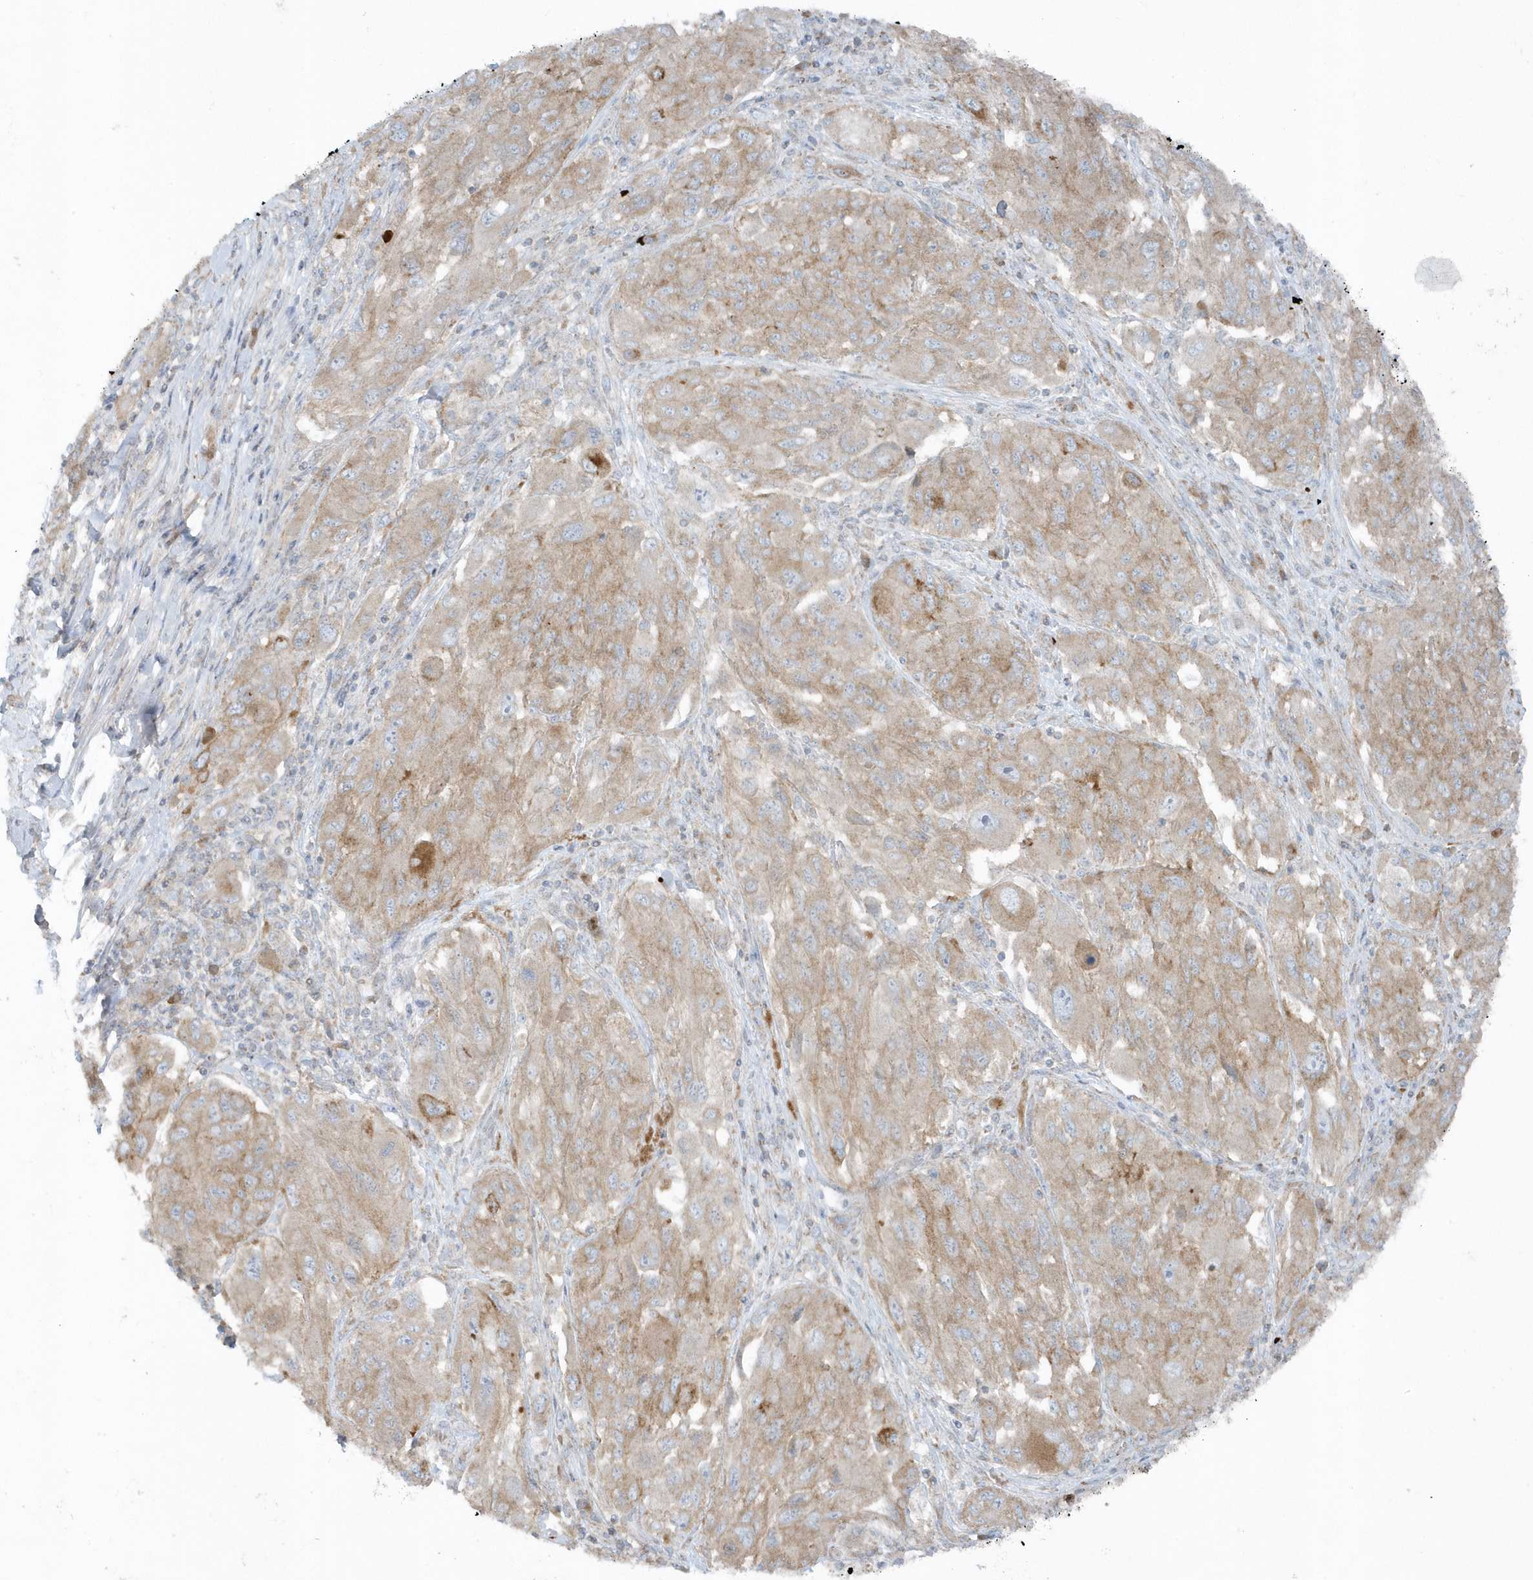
{"staining": {"intensity": "weak", "quantity": ">75%", "location": "cytoplasmic/membranous"}, "tissue": "melanoma", "cell_type": "Tumor cells", "image_type": "cancer", "snomed": [{"axis": "morphology", "description": "Malignant melanoma, NOS"}, {"axis": "topography", "description": "Skin"}], "caption": "Immunohistochemistry (IHC) of malignant melanoma reveals low levels of weak cytoplasmic/membranous expression in about >75% of tumor cells.", "gene": "SLC38A2", "patient": {"sex": "female", "age": 91}}